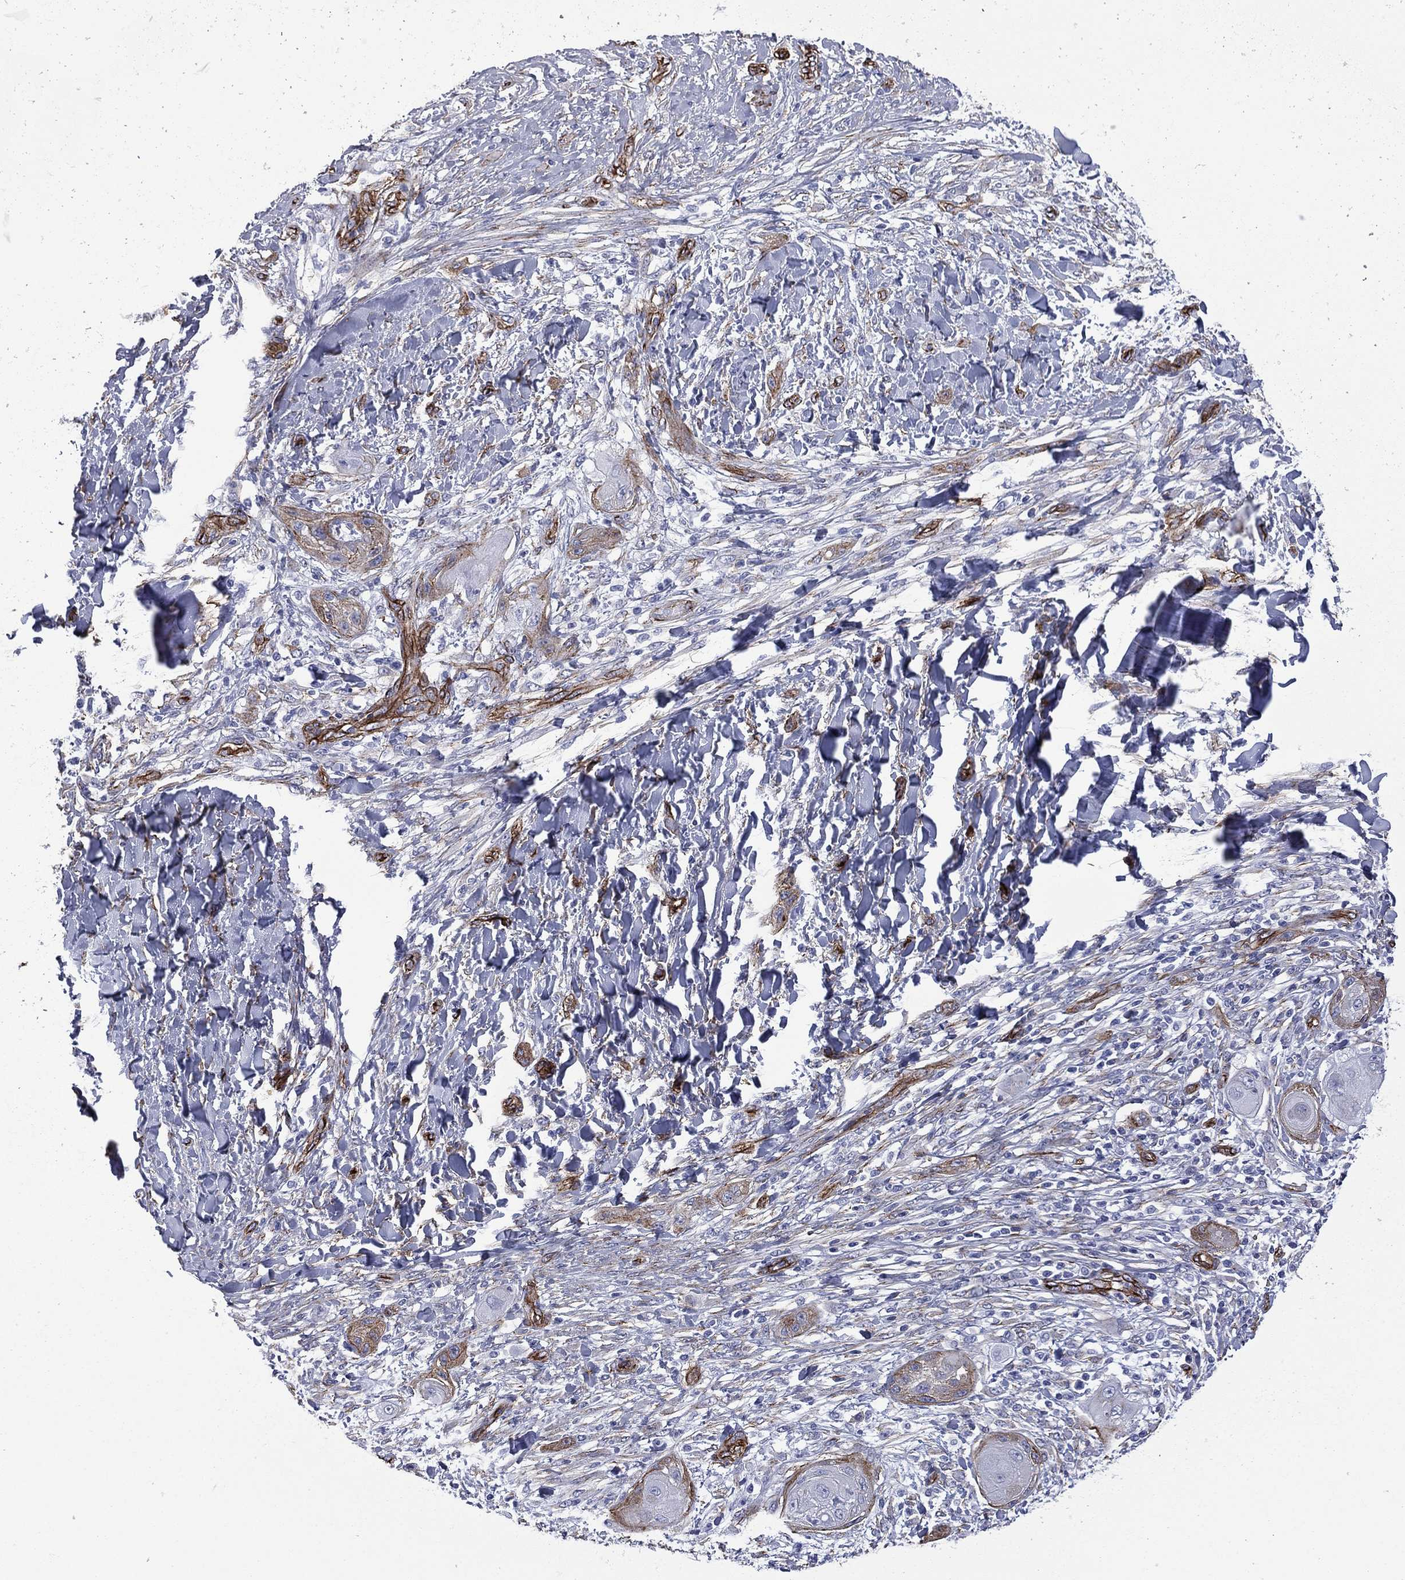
{"staining": {"intensity": "moderate", "quantity": "<25%", "location": "cytoplasmic/membranous"}, "tissue": "skin cancer", "cell_type": "Tumor cells", "image_type": "cancer", "snomed": [{"axis": "morphology", "description": "Squamous cell carcinoma, NOS"}, {"axis": "topography", "description": "Skin"}], "caption": "This is a micrograph of IHC staining of skin cancer (squamous cell carcinoma), which shows moderate staining in the cytoplasmic/membranous of tumor cells.", "gene": "CAVIN3", "patient": {"sex": "male", "age": 62}}